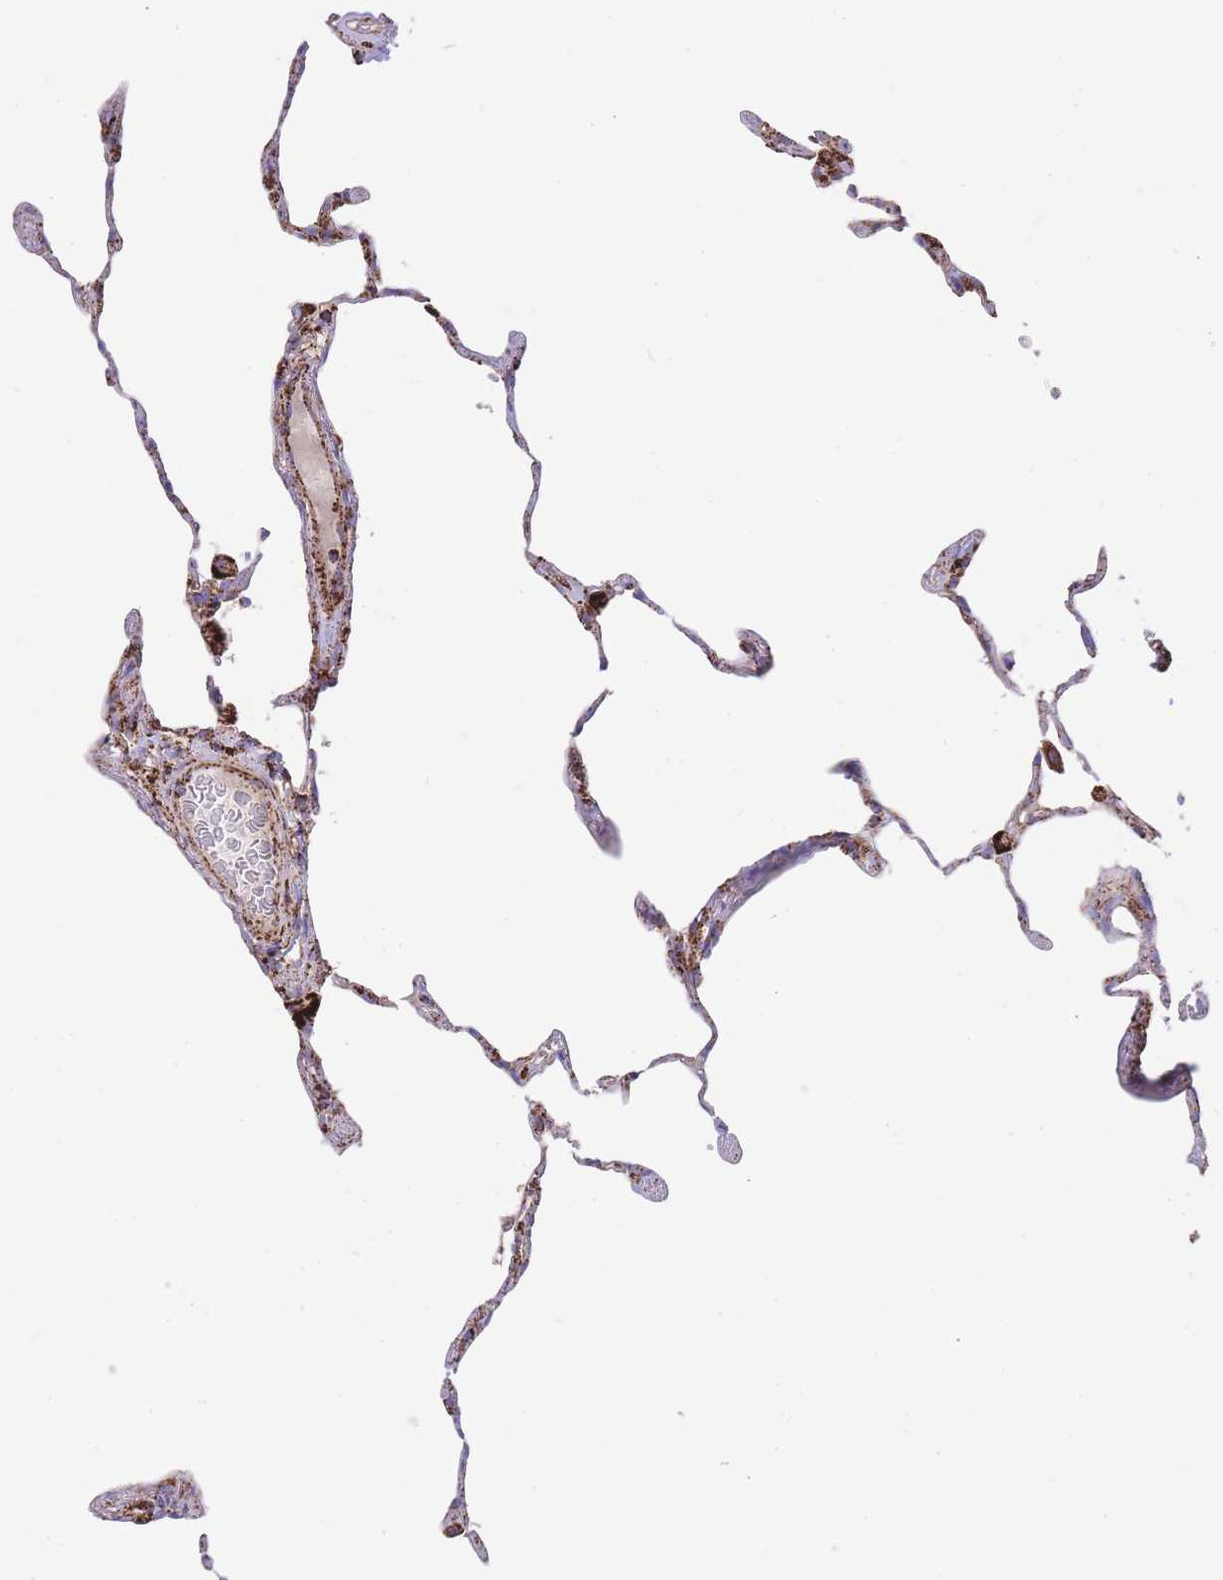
{"staining": {"intensity": "strong", "quantity": "<25%", "location": "cytoplasmic/membranous"}, "tissue": "lung", "cell_type": "Alveolar cells", "image_type": "normal", "snomed": [{"axis": "morphology", "description": "Normal tissue, NOS"}, {"axis": "topography", "description": "Lung"}], "caption": "Immunohistochemistry photomicrograph of unremarkable lung stained for a protein (brown), which shows medium levels of strong cytoplasmic/membranous positivity in approximately <25% of alveolar cells.", "gene": "GSTM1", "patient": {"sex": "female", "age": 57}}